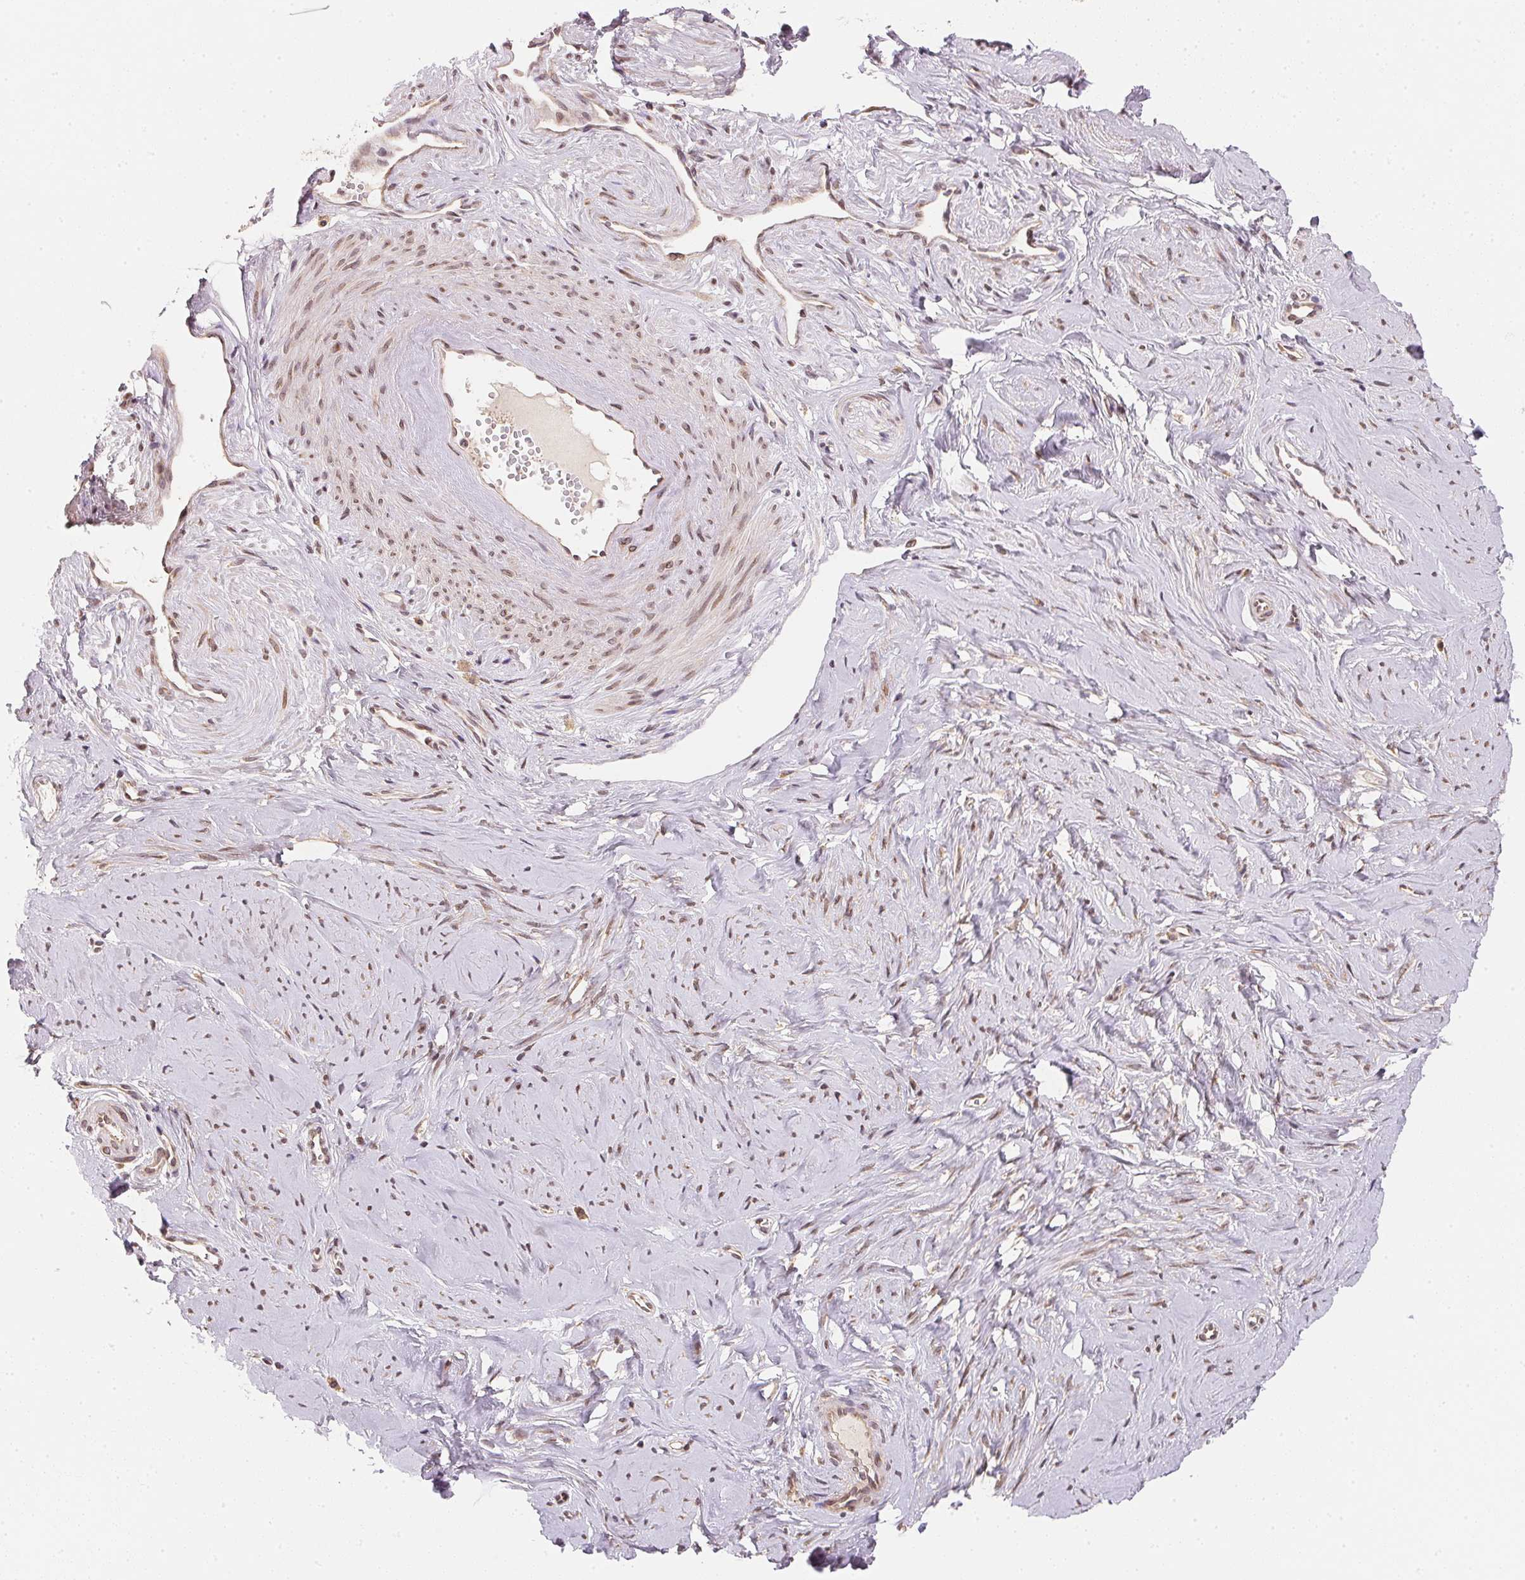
{"staining": {"intensity": "weak", "quantity": "<25%", "location": "cytoplasmic/membranous"}, "tissue": "smooth muscle", "cell_type": "Smooth muscle cells", "image_type": "normal", "snomed": [{"axis": "morphology", "description": "Normal tissue, NOS"}, {"axis": "topography", "description": "Smooth muscle"}], "caption": "This is an immunohistochemistry (IHC) image of benign human smooth muscle. There is no expression in smooth muscle cells.", "gene": "EI24", "patient": {"sex": "female", "age": 48}}